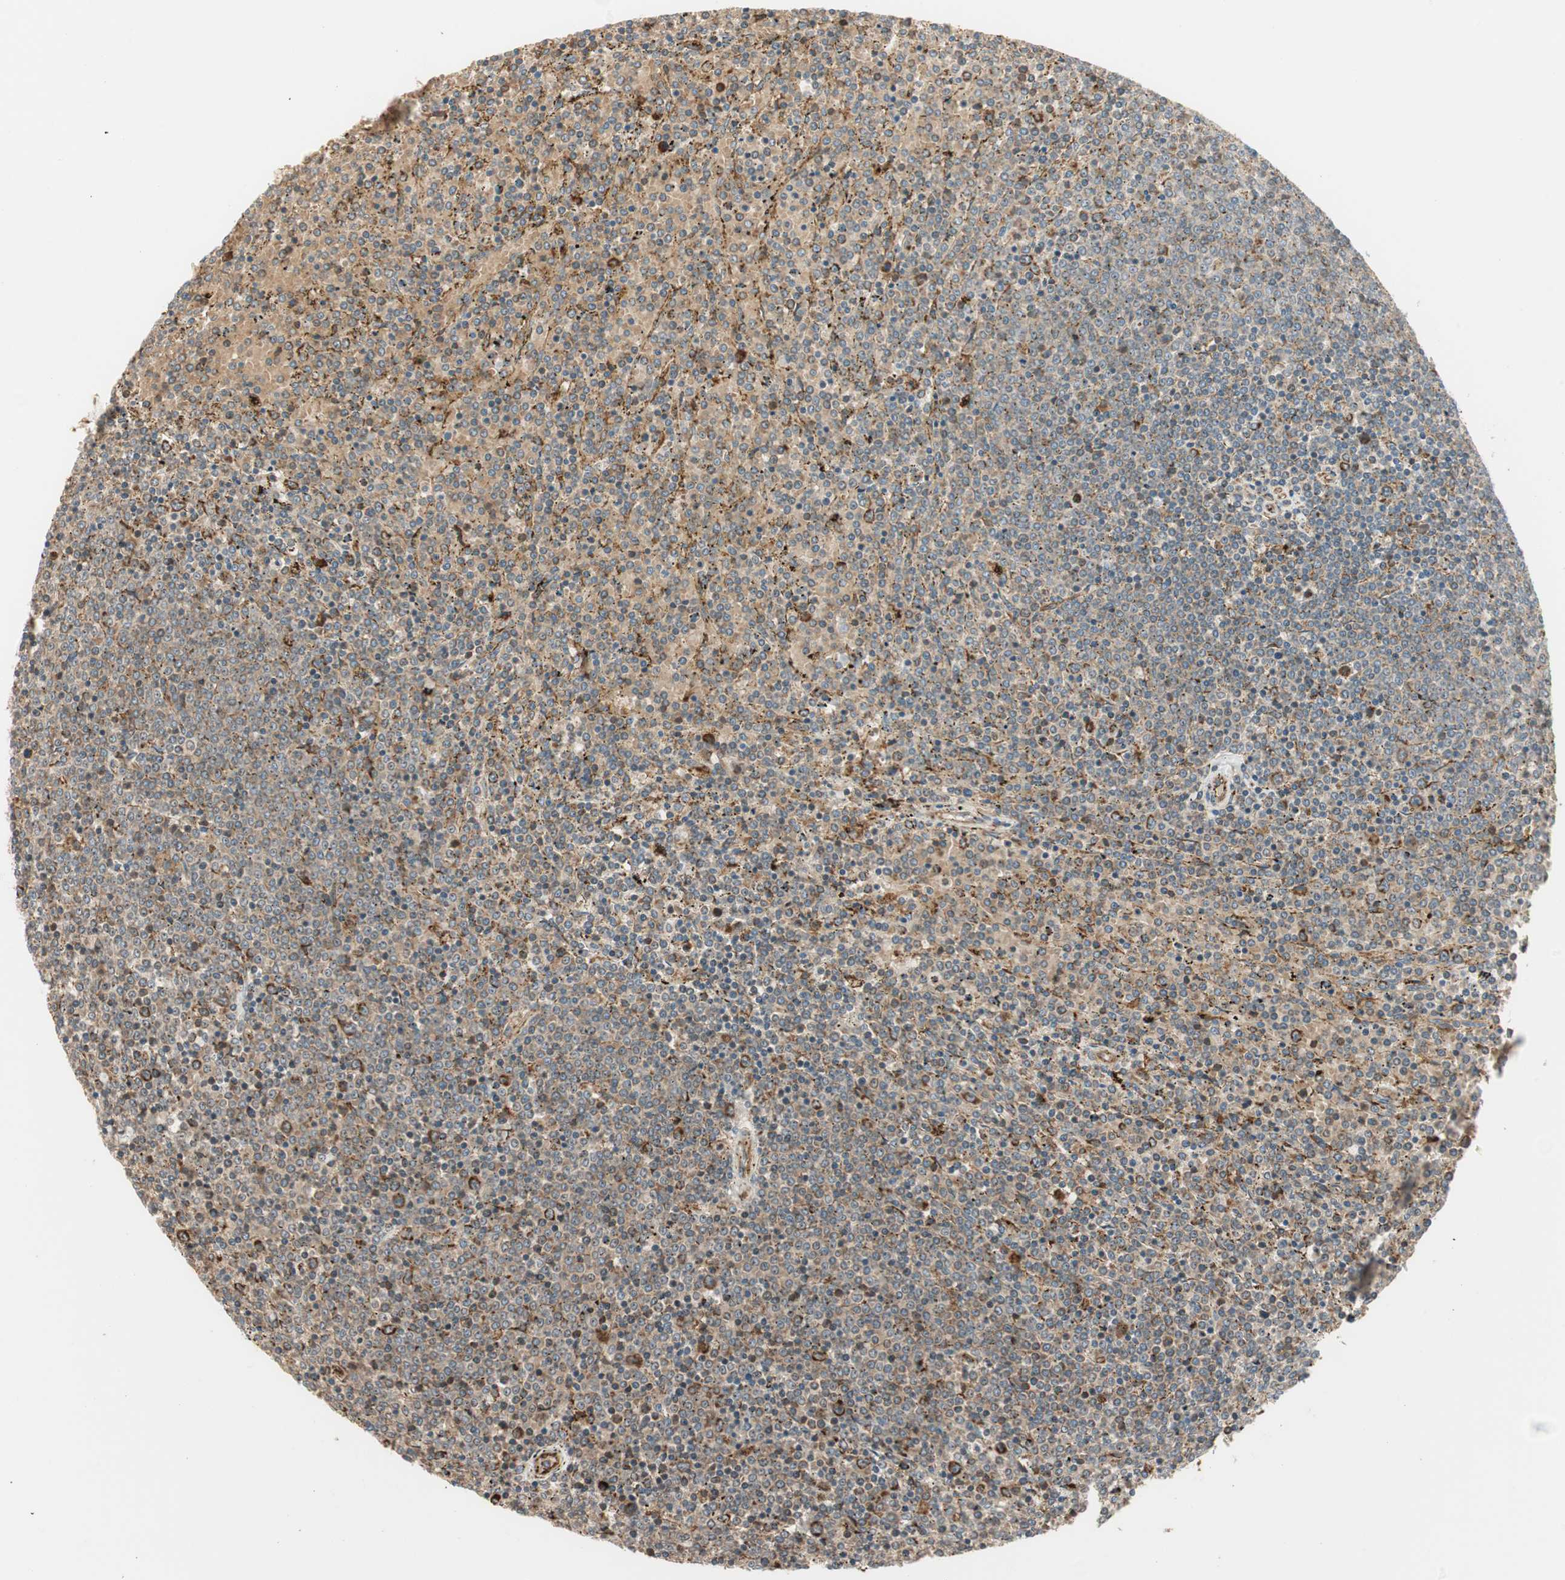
{"staining": {"intensity": "strong", "quantity": "25%-75%", "location": "cytoplasmic/membranous"}, "tissue": "lymphoma", "cell_type": "Tumor cells", "image_type": "cancer", "snomed": [{"axis": "morphology", "description": "Malignant lymphoma, non-Hodgkin's type, Low grade"}, {"axis": "topography", "description": "Spleen"}], "caption": "Immunohistochemistry image of malignant lymphoma, non-Hodgkin's type (low-grade) stained for a protein (brown), which displays high levels of strong cytoplasmic/membranous positivity in approximately 25%-75% of tumor cells.", "gene": "P4HA1", "patient": {"sex": "female", "age": 77}}